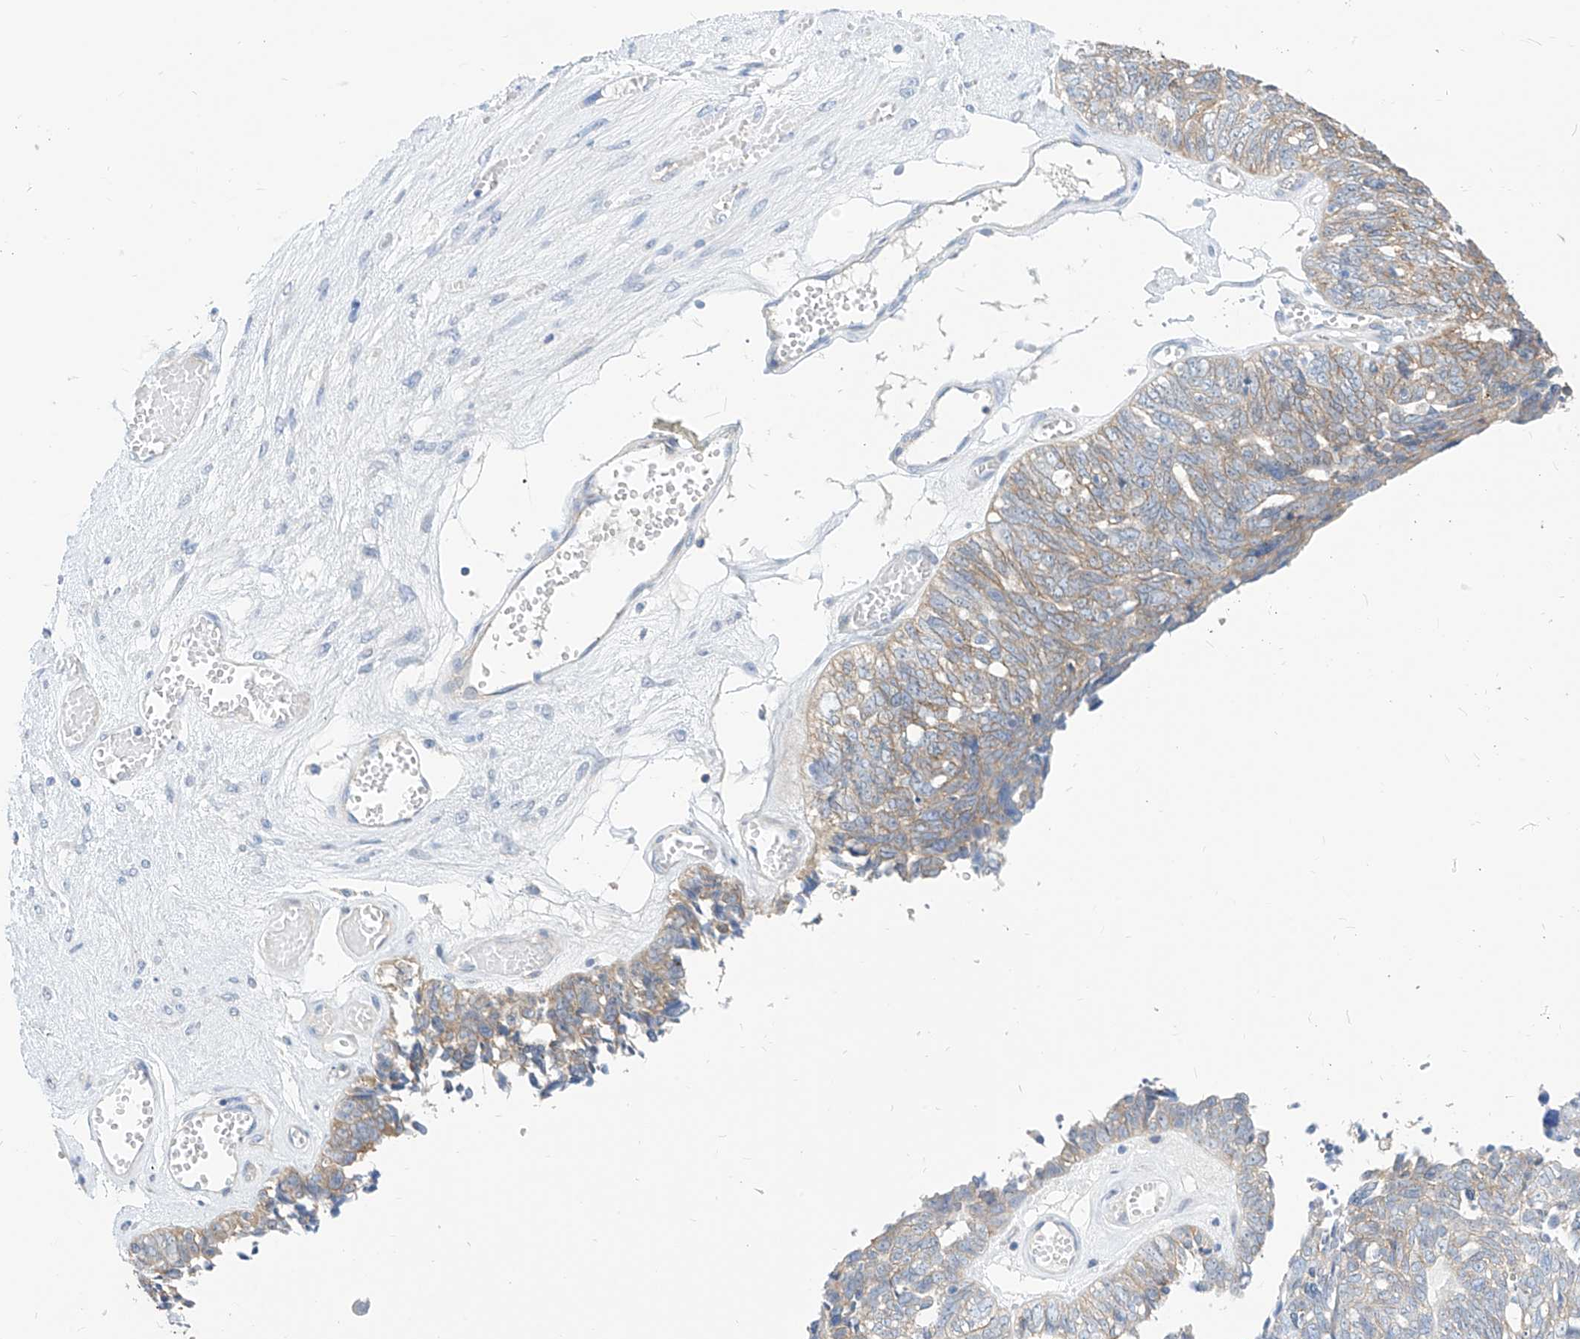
{"staining": {"intensity": "weak", "quantity": "25%-75%", "location": "cytoplasmic/membranous"}, "tissue": "ovarian cancer", "cell_type": "Tumor cells", "image_type": "cancer", "snomed": [{"axis": "morphology", "description": "Cystadenocarcinoma, serous, NOS"}, {"axis": "topography", "description": "Ovary"}], "caption": "An IHC micrograph of neoplastic tissue is shown. Protein staining in brown labels weak cytoplasmic/membranous positivity in ovarian serous cystadenocarcinoma within tumor cells. The staining was performed using DAB to visualize the protein expression in brown, while the nuclei were stained in blue with hematoxylin (Magnification: 20x).", "gene": "SCGB2A1", "patient": {"sex": "female", "age": 79}}